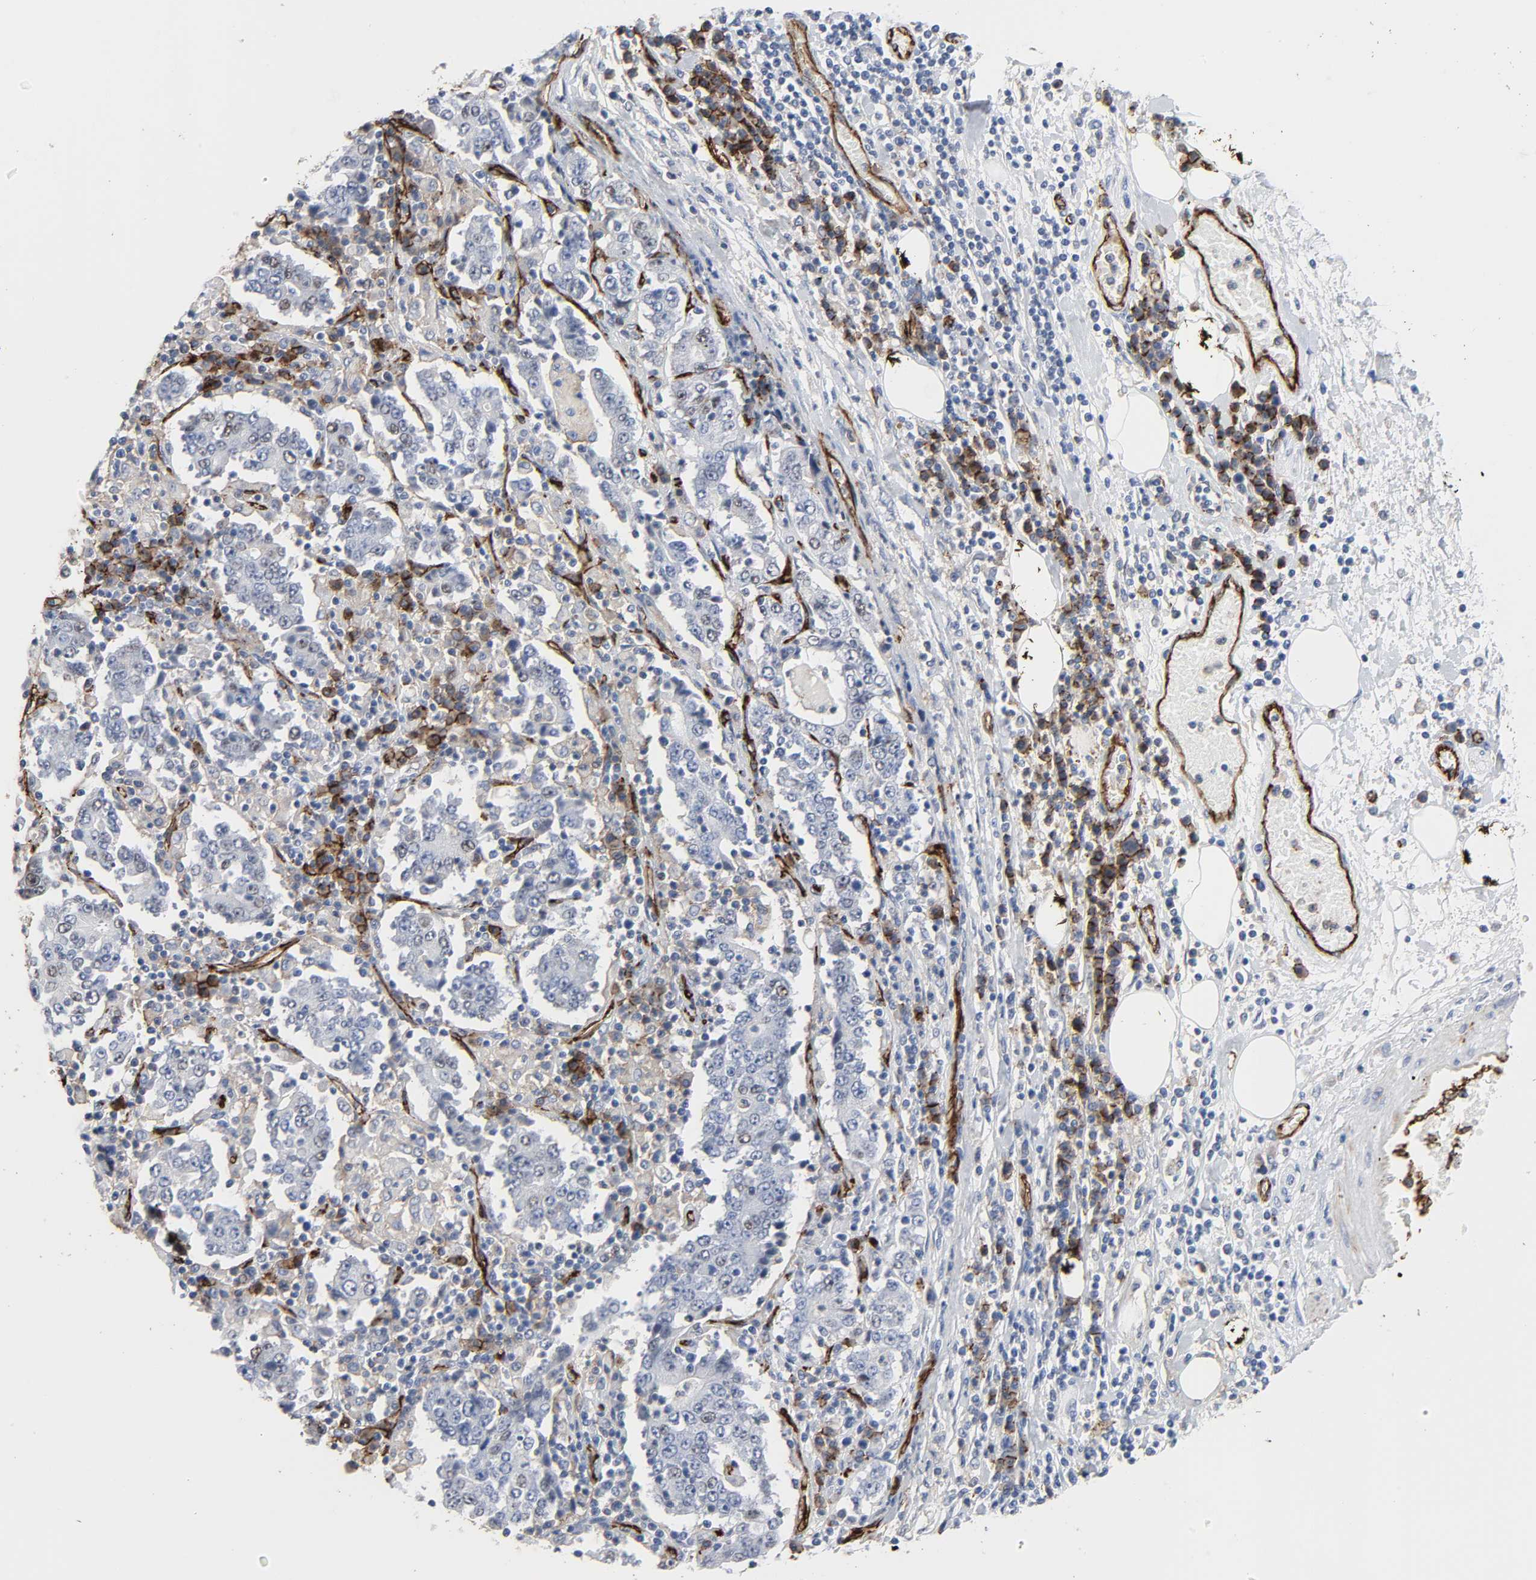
{"staining": {"intensity": "moderate", "quantity": "25%-75%", "location": "cytoplasmic/membranous"}, "tissue": "stomach cancer", "cell_type": "Tumor cells", "image_type": "cancer", "snomed": [{"axis": "morphology", "description": "Normal tissue, NOS"}, {"axis": "morphology", "description": "Adenocarcinoma, NOS"}, {"axis": "topography", "description": "Stomach, upper"}, {"axis": "topography", "description": "Stomach"}], "caption": "Moderate cytoplasmic/membranous protein positivity is identified in approximately 25%-75% of tumor cells in stomach cancer. The staining is performed using DAB (3,3'-diaminobenzidine) brown chromogen to label protein expression. The nuclei are counter-stained blue using hematoxylin.", "gene": "PECAM1", "patient": {"sex": "male", "age": 59}}